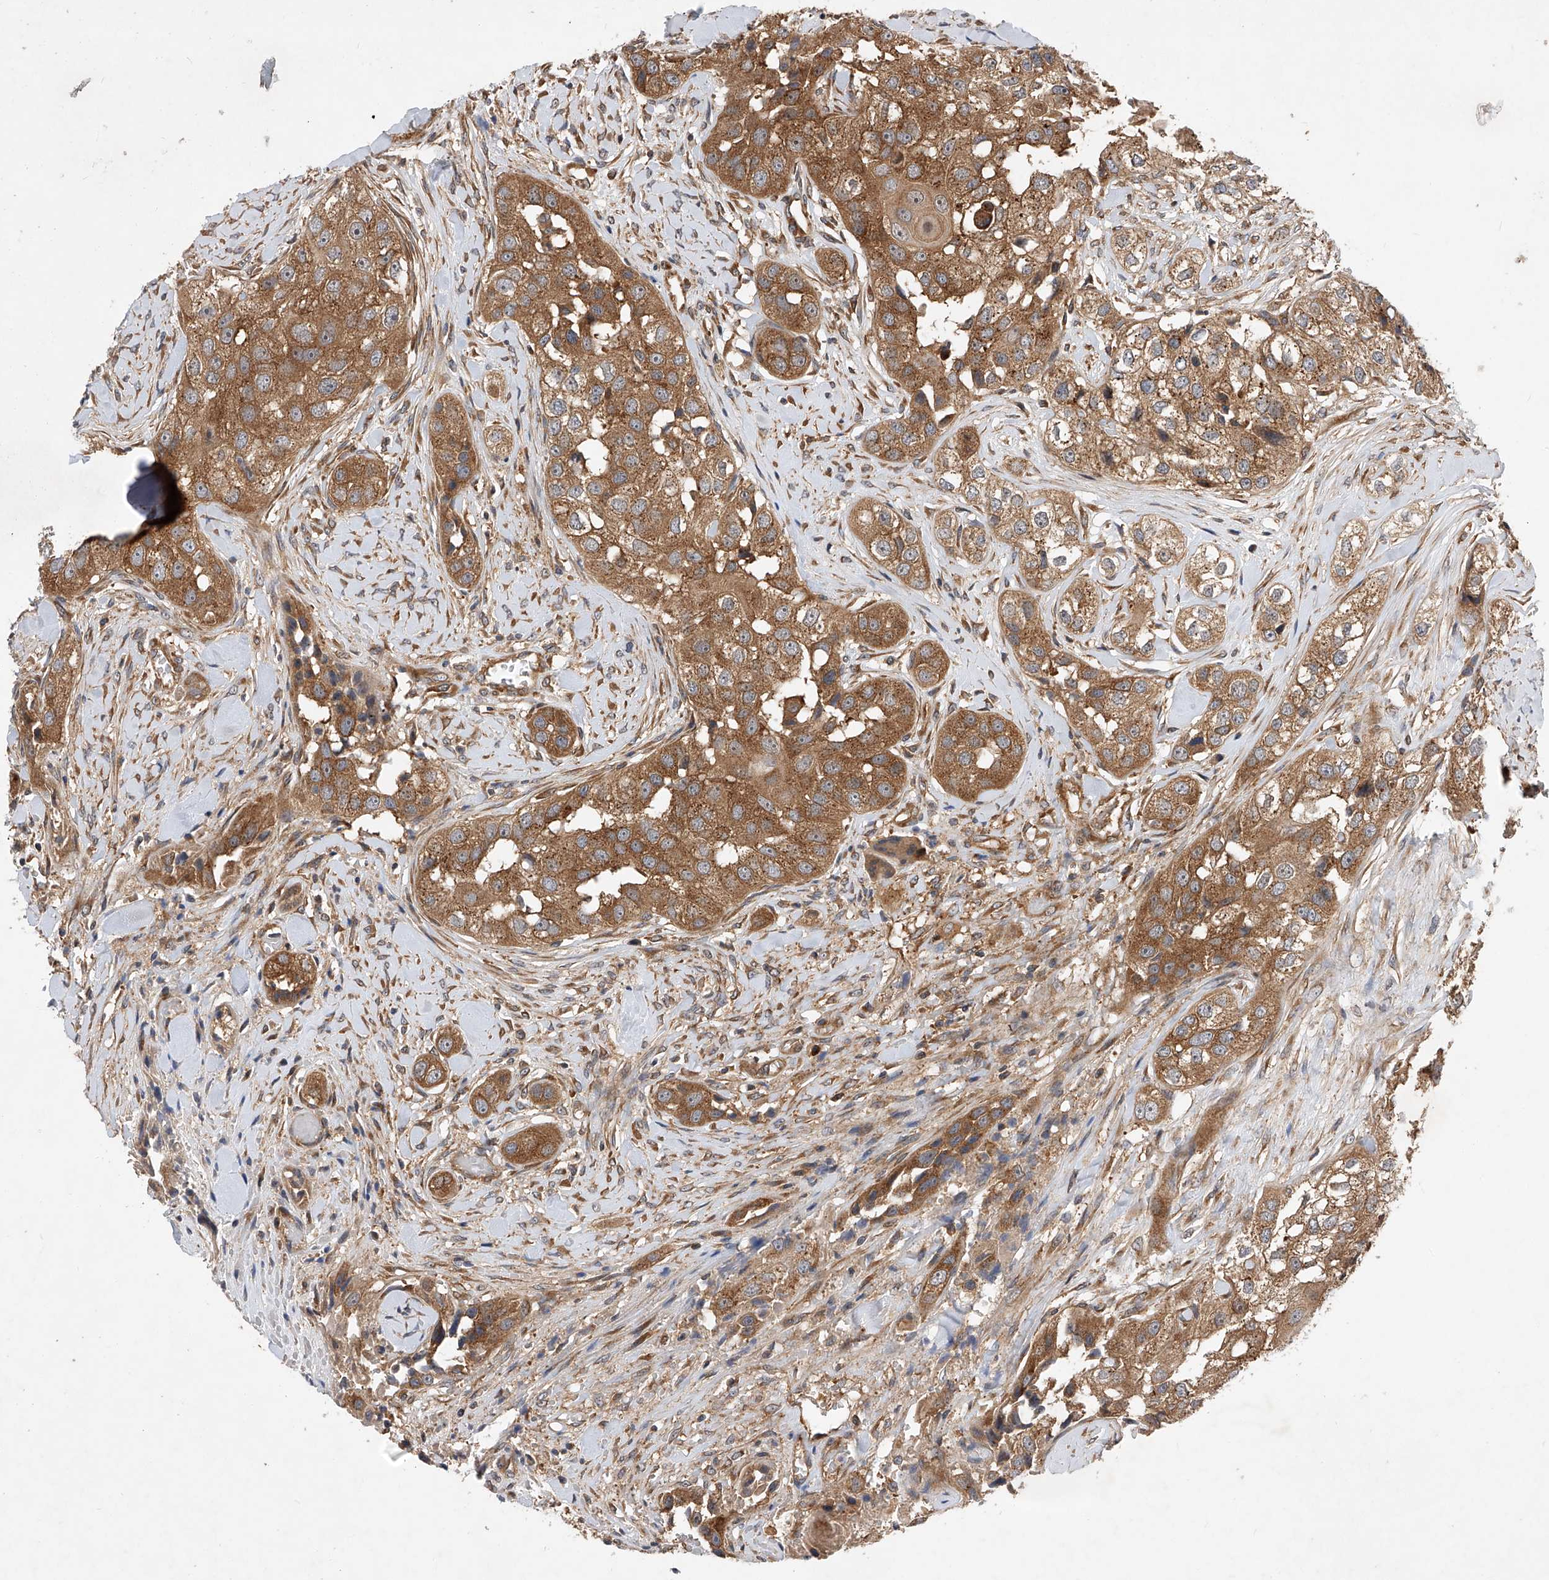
{"staining": {"intensity": "moderate", "quantity": ">75%", "location": "cytoplasmic/membranous"}, "tissue": "head and neck cancer", "cell_type": "Tumor cells", "image_type": "cancer", "snomed": [{"axis": "morphology", "description": "Normal tissue, NOS"}, {"axis": "morphology", "description": "Squamous cell carcinoma, NOS"}, {"axis": "topography", "description": "Skeletal muscle"}, {"axis": "topography", "description": "Head-Neck"}], "caption": "Head and neck cancer stained with DAB immunohistochemistry shows medium levels of moderate cytoplasmic/membranous positivity in approximately >75% of tumor cells. The staining was performed using DAB (3,3'-diaminobenzidine) to visualize the protein expression in brown, while the nuclei were stained in blue with hematoxylin (Magnification: 20x).", "gene": "CFAP410", "patient": {"sex": "male", "age": 51}}